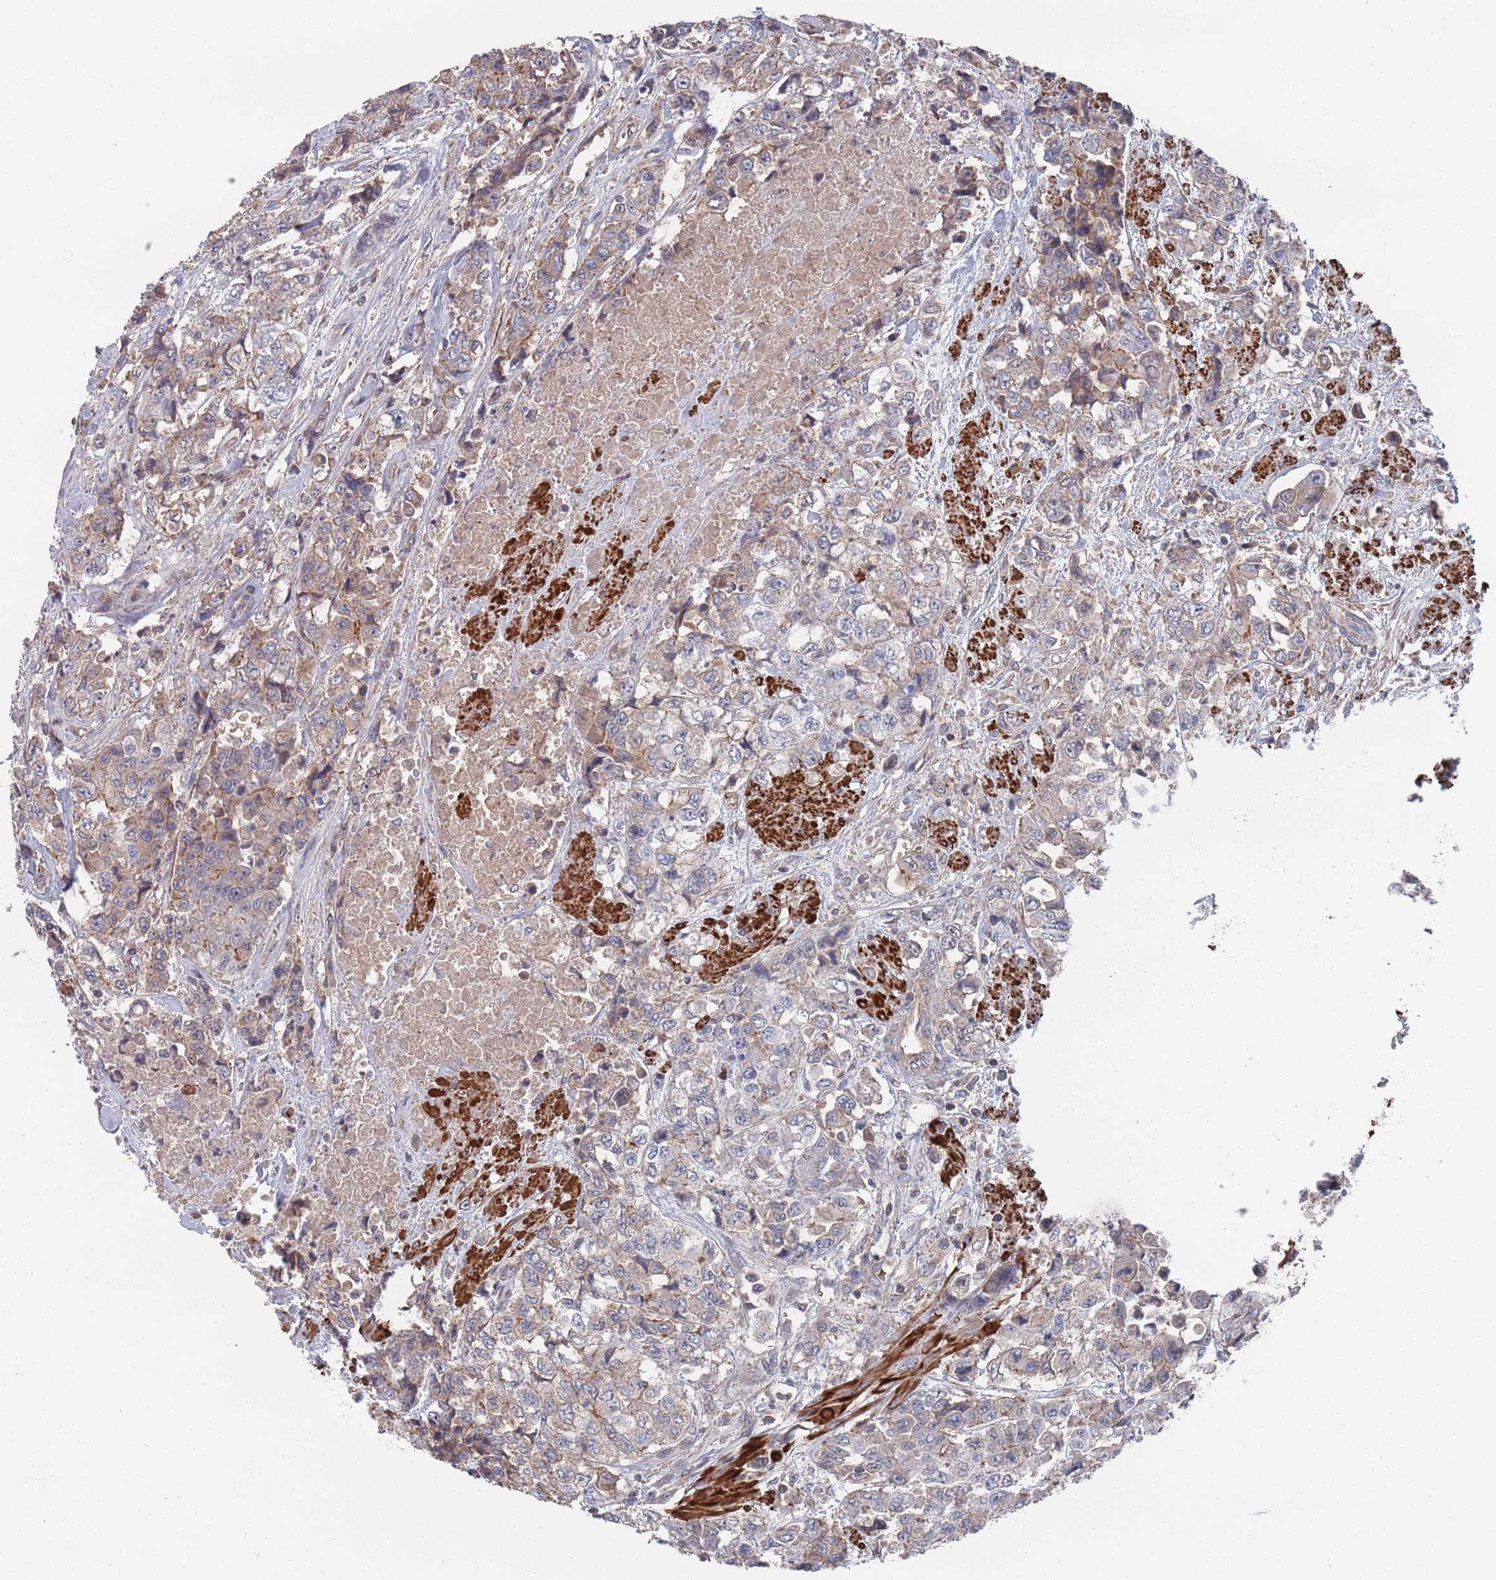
{"staining": {"intensity": "weak", "quantity": "<25%", "location": "cytoplasmic/membranous"}, "tissue": "urothelial cancer", "cell_type": "Tumor cells", "image_type": "cancer", "snomed": [{"axis": "morphology", "description": "Urothelial carcinoma, High grade"}, {"axis": "topography", "description": "Urinary bladder"}], "caption": "A high-resolution histopathology image shows immunohistochemistry staining of urothelial carcinoma (high-grade), which shows no significant positivity in tumor cells.", "gene": "PLEKHA4", "patient": {"sex": "female", "age": 78}}